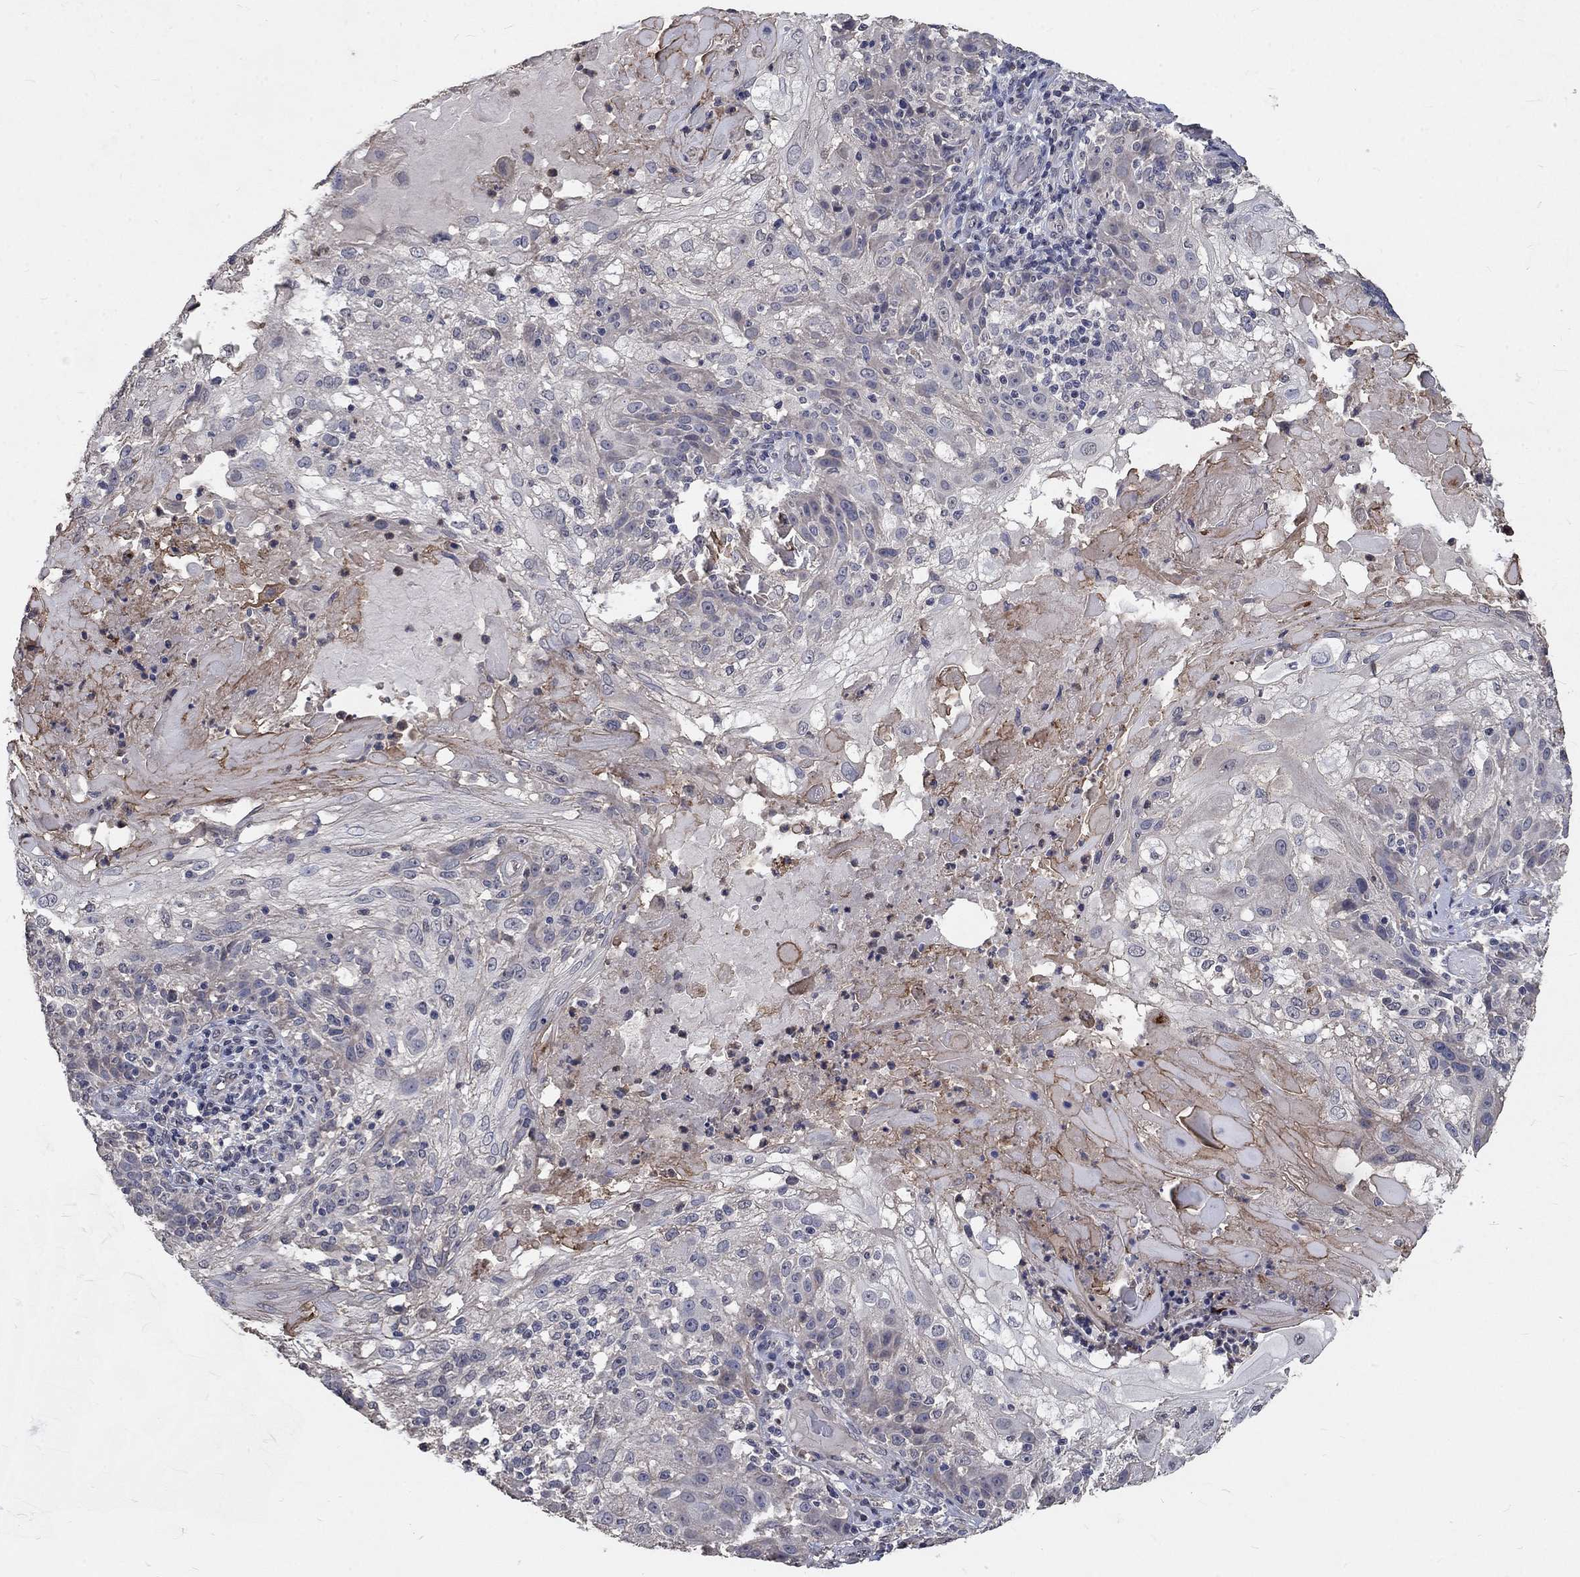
{"staining": {"intensity": "negative", "quantity": "none", "location": "none"}, "tissue": "skin cancer", "cell_type": "Tumor cells", "image_type": "cancer", "snomed": [{"axis": "morphology", "description": "Normal tissue, NOS"}, {"axis": "morphology", "description": "Squamous cell carcinoma, NOS"}, {"axis": "topography", "description": "Skin"}], "caption": "There is no significant expression in tumor cells of squamous cell carcinoma (skin). (DAB immunohistochemistry (IHC), high magnification).", "gene": "CHST5", "patient": {"sex": "female", "age": 83}}